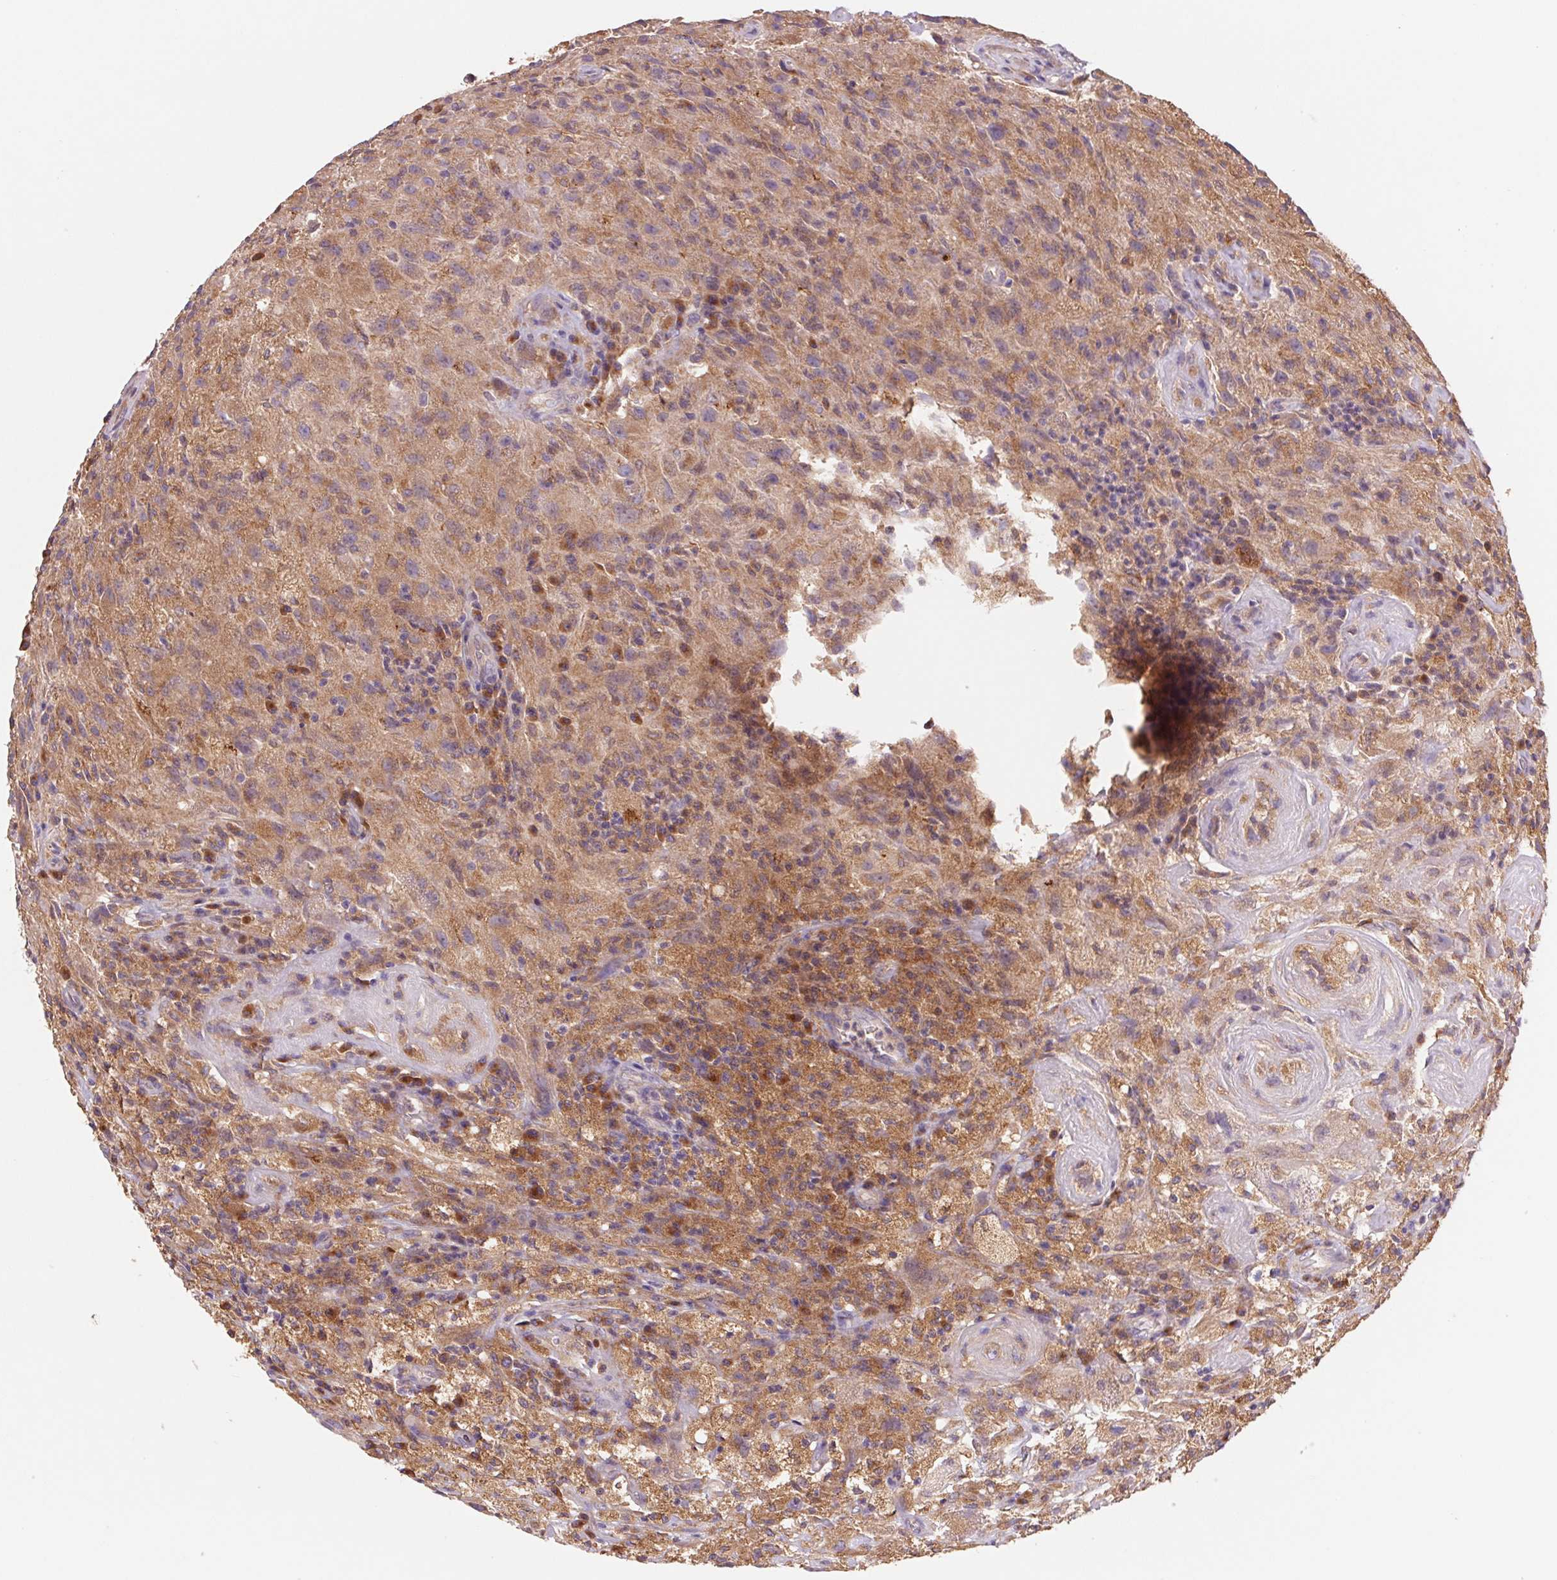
{"staining": {"intensity": "weak", "quantity": "25%-75%", "location": "cytoplasmic/membranous"}, "tissue": "glioma", "cell_type": "Tumor cells", "image_type": "cancer", "snomed": [{"axis": "morphology", "description": "Glioma, malignant, High grade"}, {"axis": "topography", "description": "Brain"}], "caption": "High-magnification brightfield microscopy of glioma stained with DAB (brown) and counterstained with hematoxylin (blue). tumor cells exhibit weak cytoplasmic/membranous expression is present in about25%-75% of cells.", "gene": "RAB1A", "patient": {"sex": "male", "age": 68}}